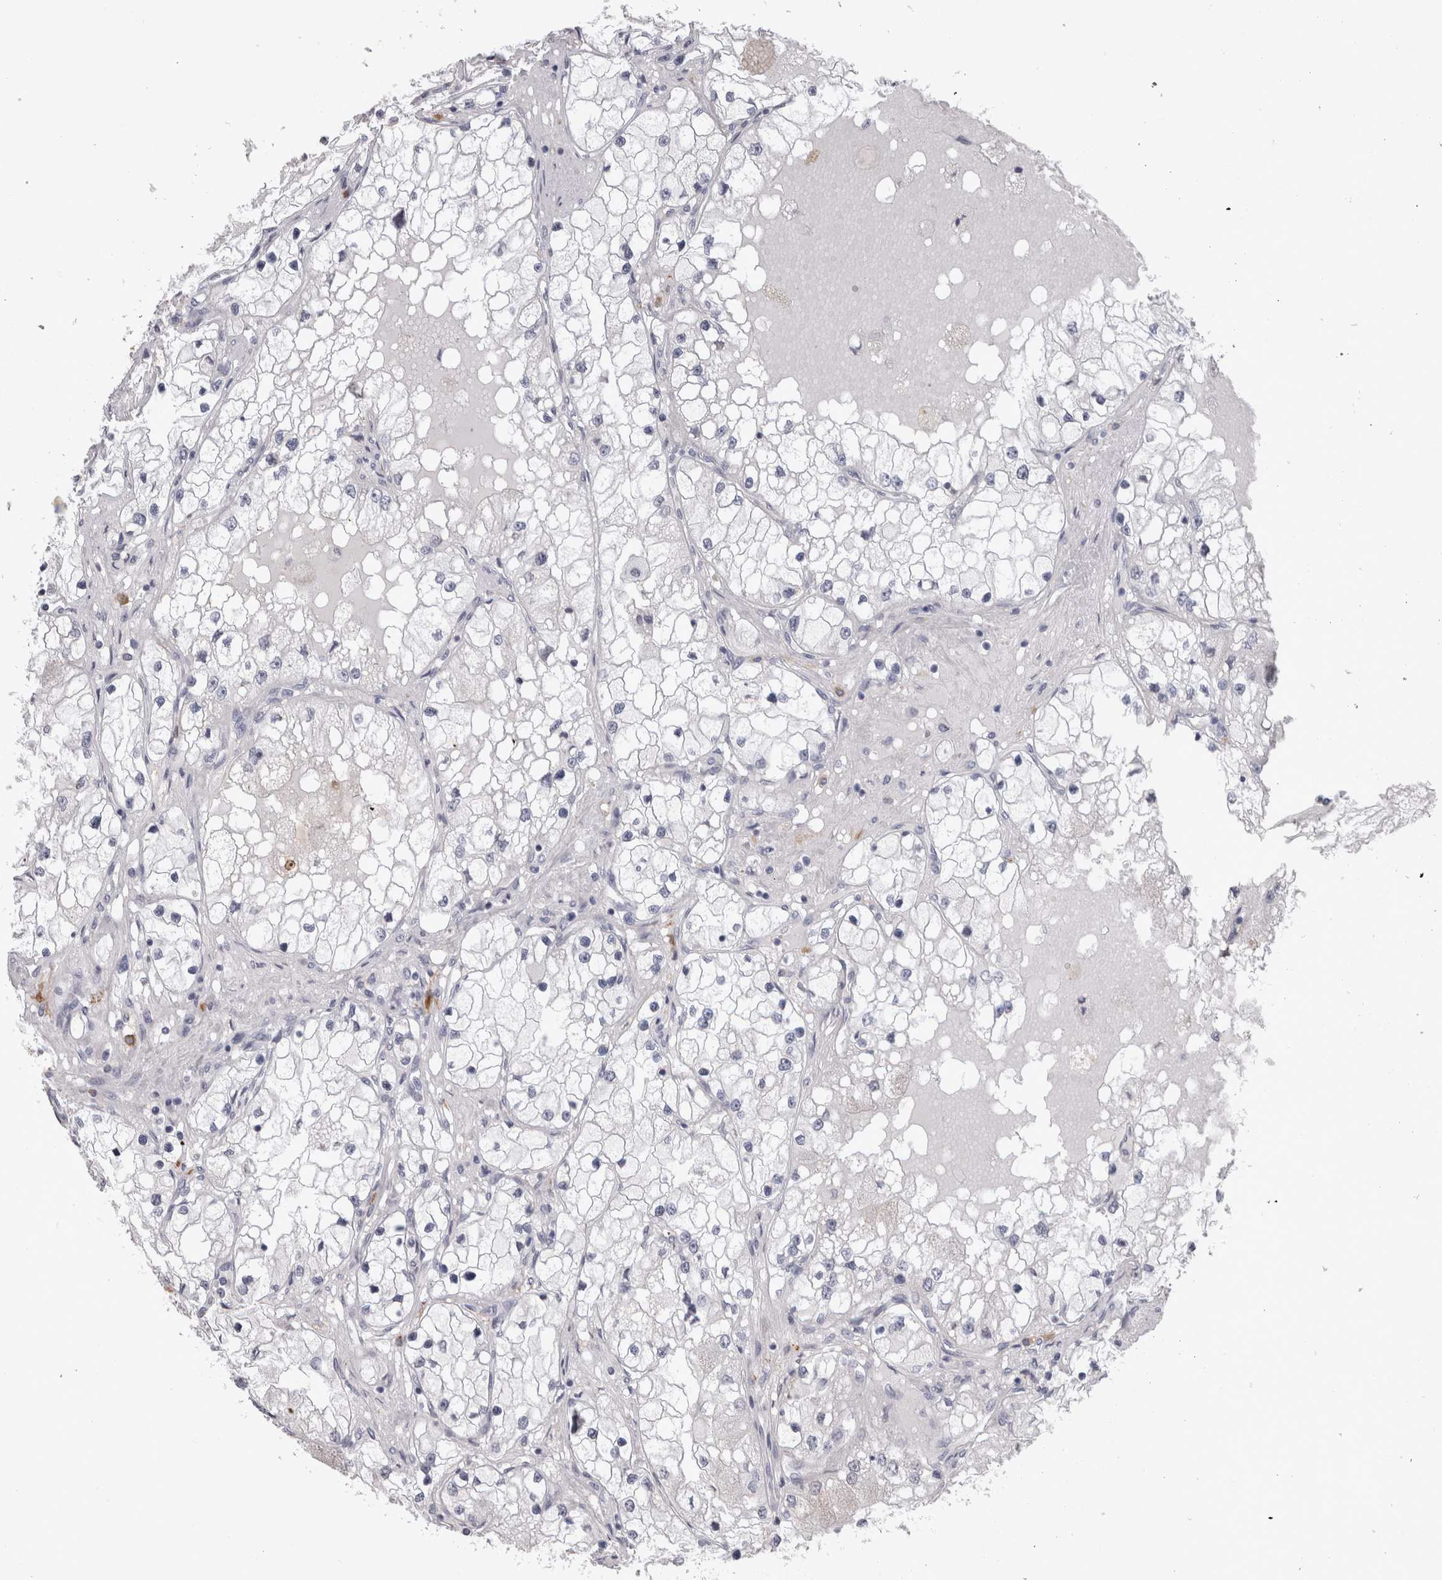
{"staining": {"intensity": "negative", "quantity": "none", "location": "none"}, "tissue": "renal cancer", "cell_type": "Tumor cells", "image_type": "cancer", "snomed": [{"axis": "morphology", "description": "Adenocarcinoma, NOS"}, {"axis": "topography", "description": "Kidney"}], "caption": "There is no significant positivity in tumor cells of adenocarcinoma (renal).", "gene": "ADAM2", "patient": {"sex": "male", "age": 68}}